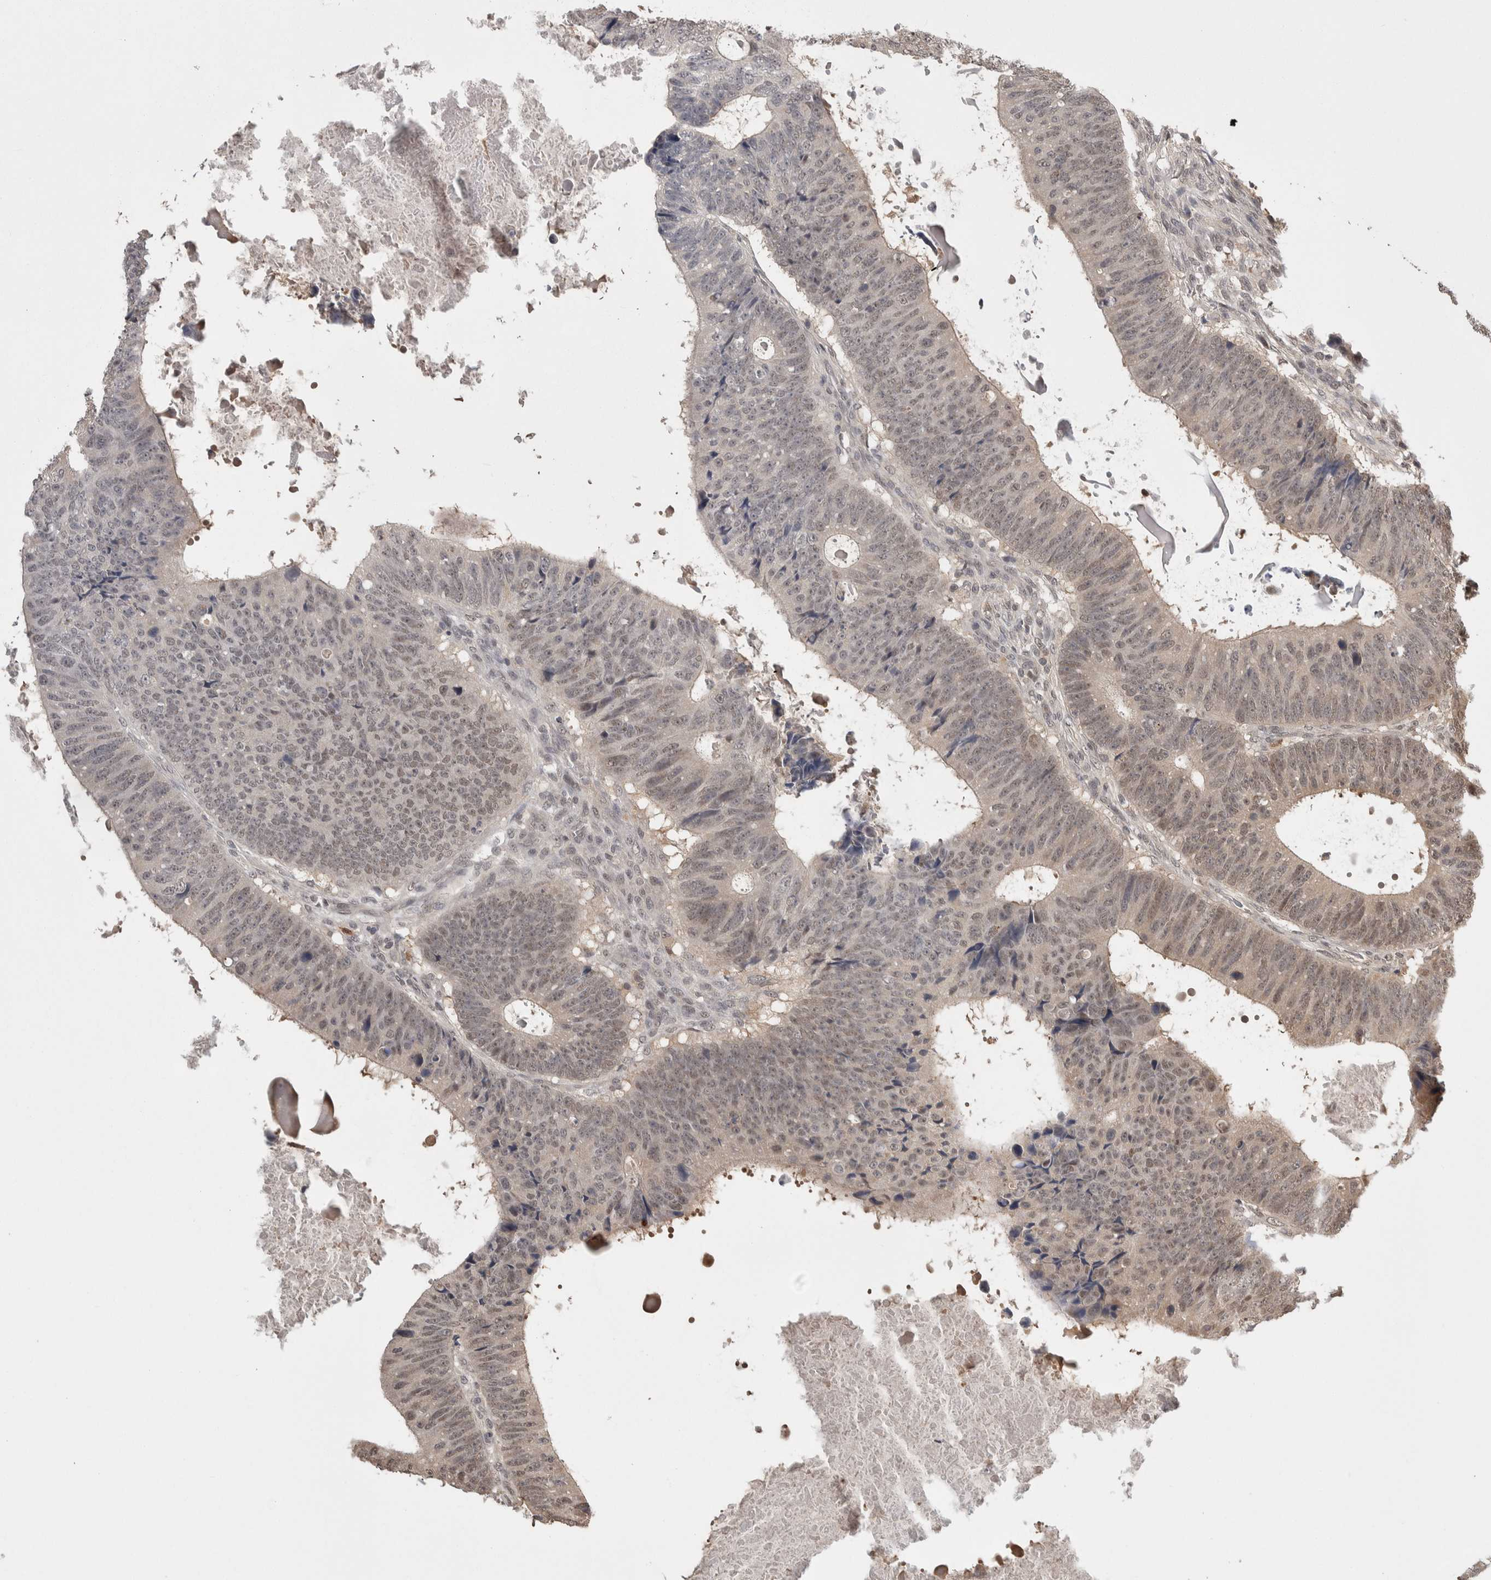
{"staining": {"intensity": "weak", "quantity": "25%-75%", "location": "nuclear"}, "tissue": "colorectal cancer", "cell_type": "Tumor cells", "image_type": "cancer", "snomed": [{"axis": "morphology", "description": "Adenocarcinoma, NOS"}, {"axis": "topography", "description": "Colon"}], "caption": "Colorectal adenocarcinoma tissue reveals weak nuclear staining in approximately 25%-75% of tumor cells, visualized by immunohistochemistry.", "gene": "ZNF592", "patient": {"sex": "male", "age": 56}}